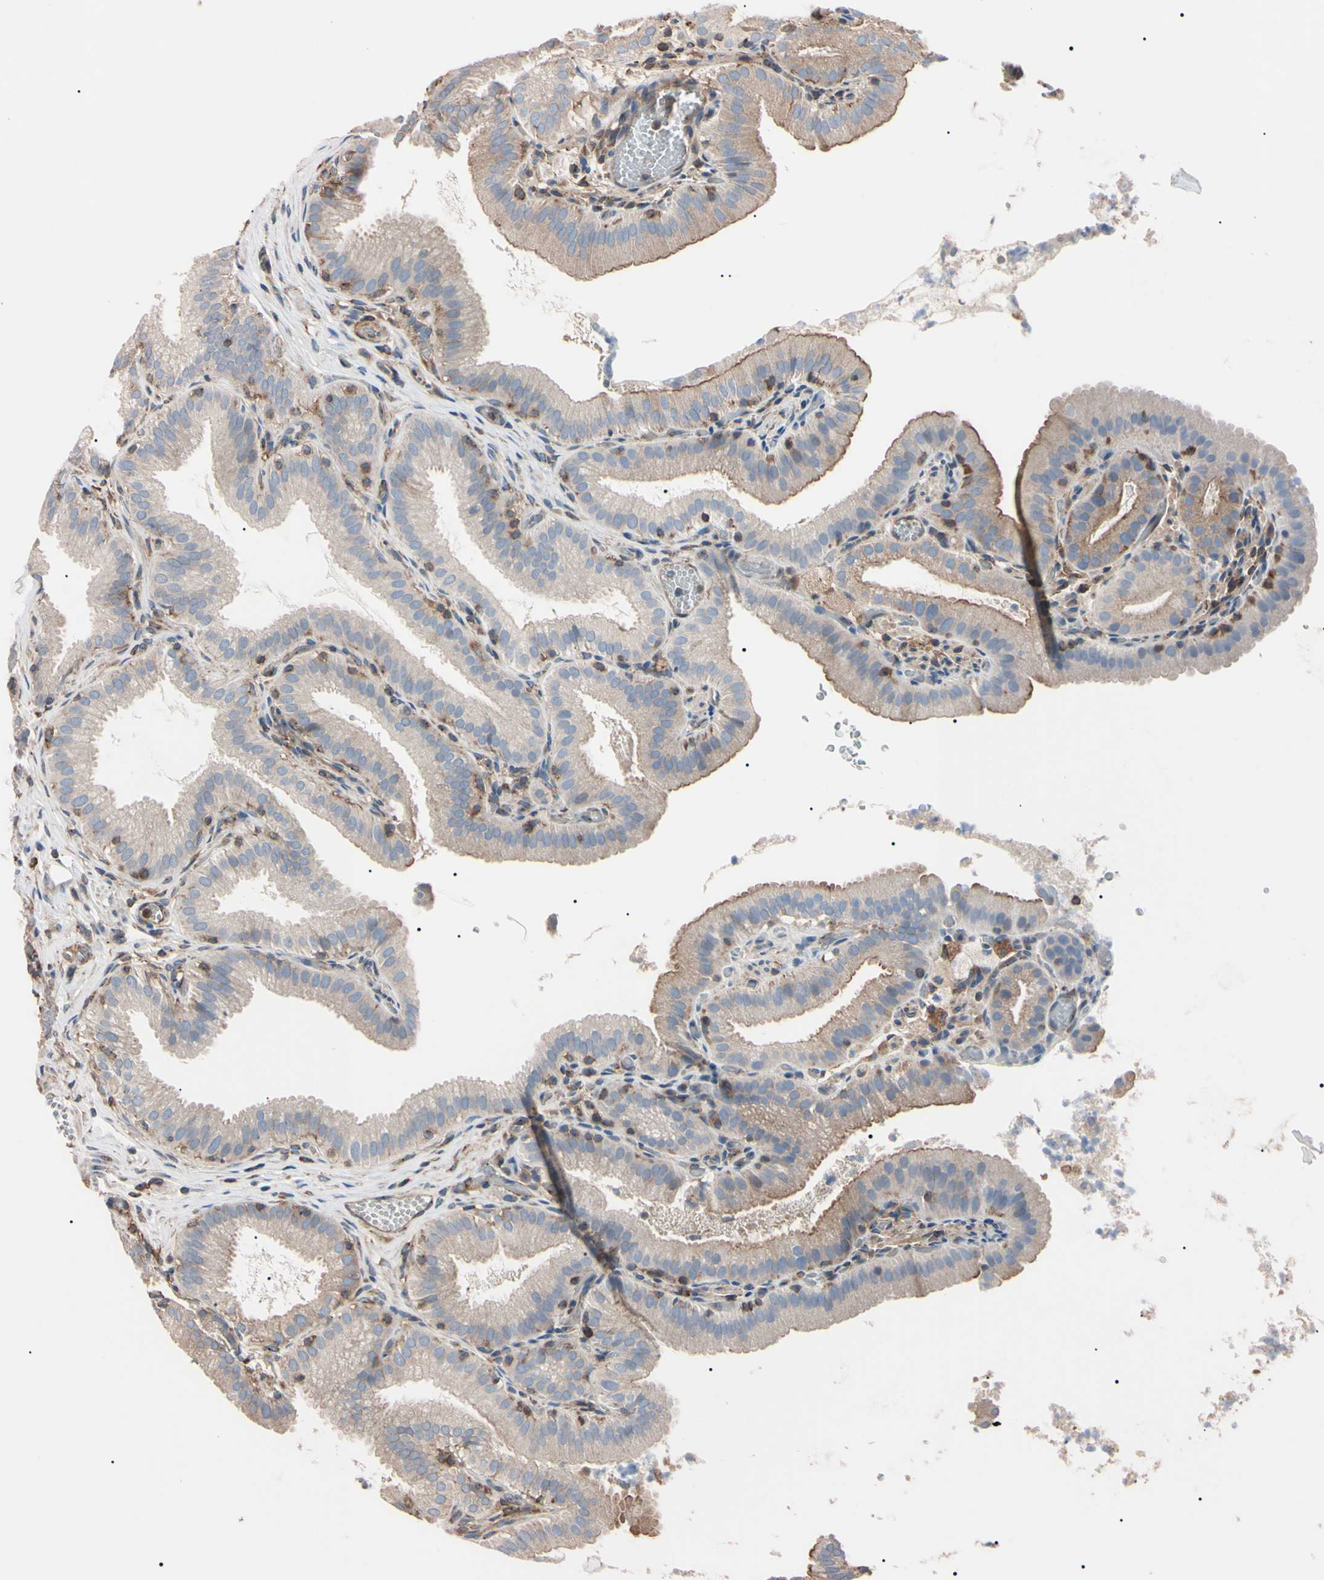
{"staining": {"intensity": "weak", "quantity": ">75%", "location": "cytoplasmic/membranous"}, "tissue": "gallbladder", "cell_type": "Glandular cells", "image_type": "normal", "snomed": [{"axis": "morphology", "description": "Normal tissue, NOS"}, {"axis": "topography", "description": "Gallbladder"}], "caption": "DAB (3,3'-diaminobenzidine) immunohistochemical staining of unremarkable gallbladder exhibits weak cytoplasmic/membranous protein expression in approximately >75% of glandular cells.", "gene": "PRKACA", "patient": {"sex": "male", "age": 54}}